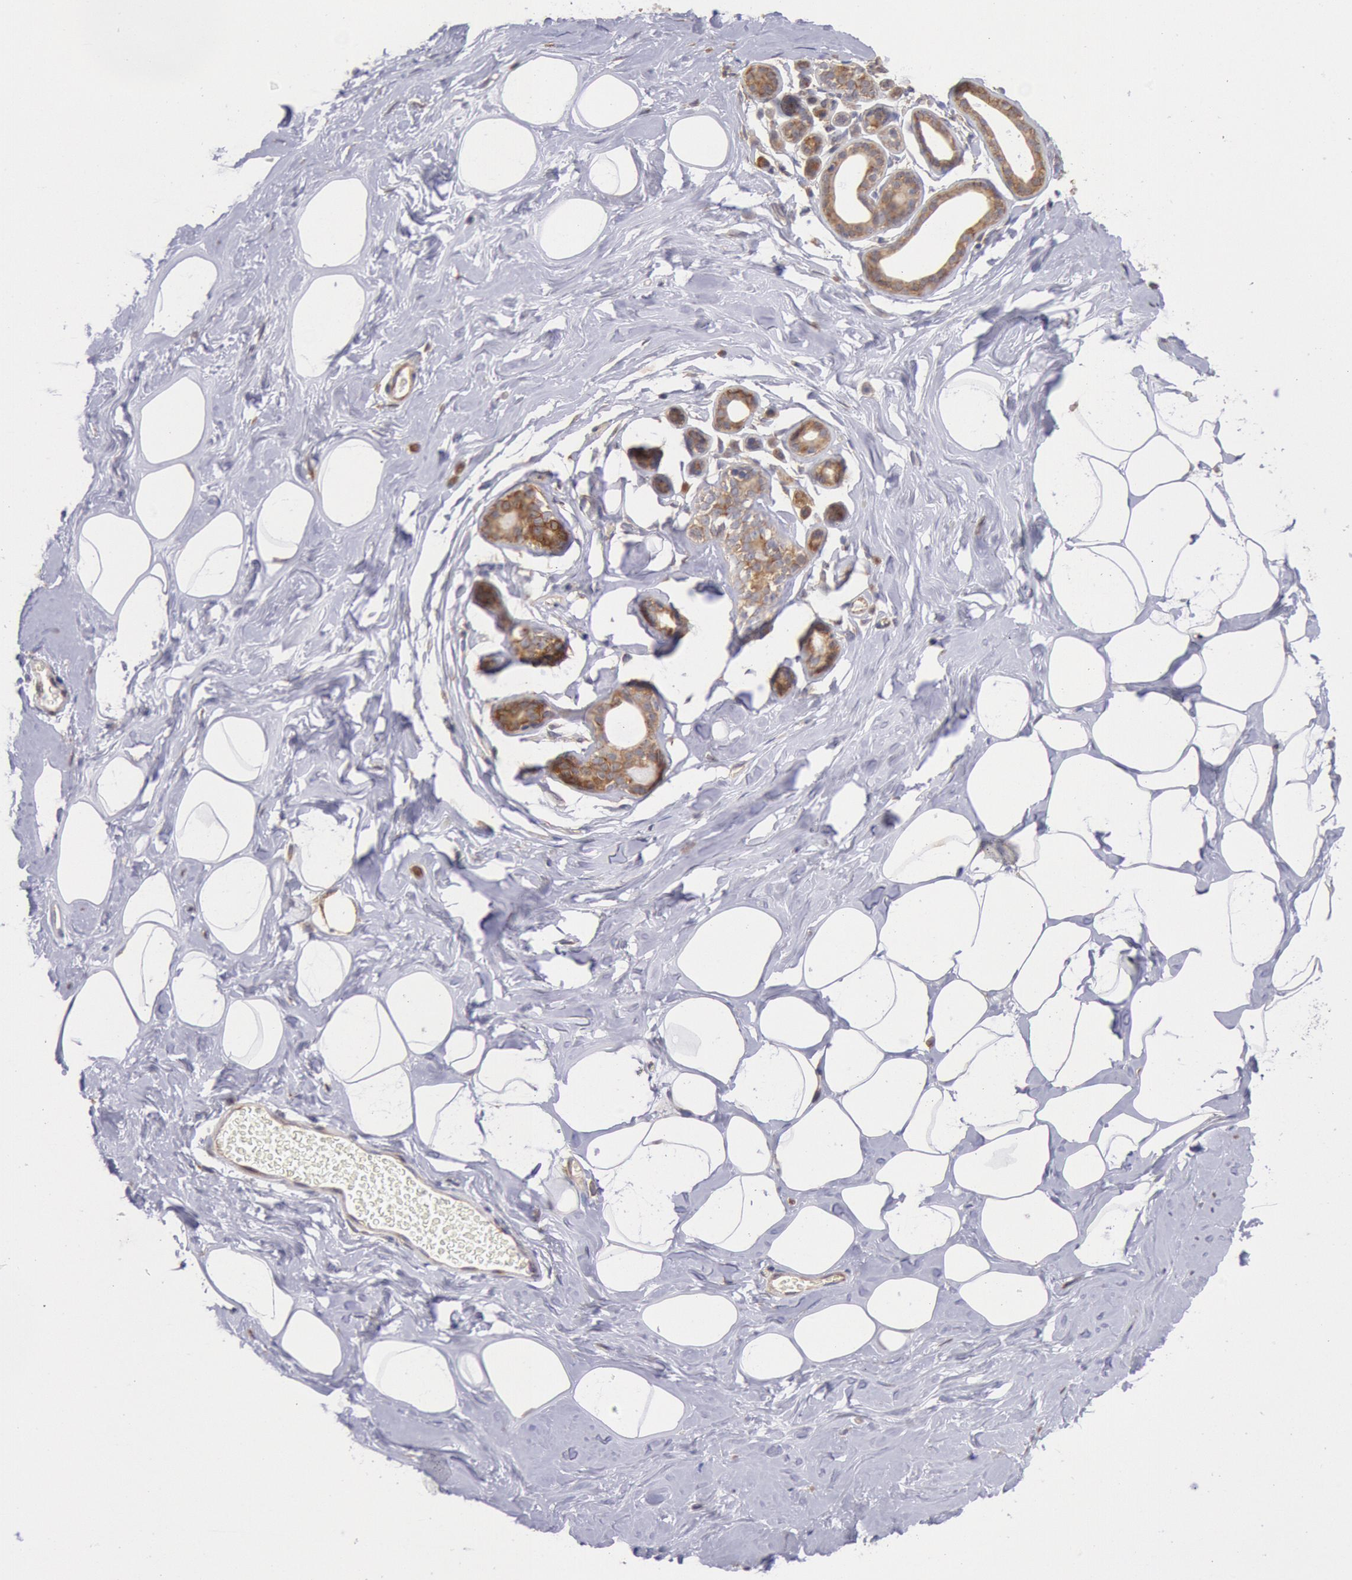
{"staining": {"intensity": "negative", "quantity": "none", "location": "none"}, "tissue": "breast", "cell_type": "Adipocytes", "image_type": "normal", "snomed": [{"axis": "morphology", "description": "Normal tissue, NOS"}, {"axis": "morphology", "description": "Fibrosis, NOS"}, {"axis": "topography", "description": "Breast"}], "caption": "DAB (3,3'-diaminobenzidine) immunohistochemical staining of benign breast shows no significant expression in adipocytes.", "gene": "DRG1", "patient": {"sex": "female", "age": 39}}